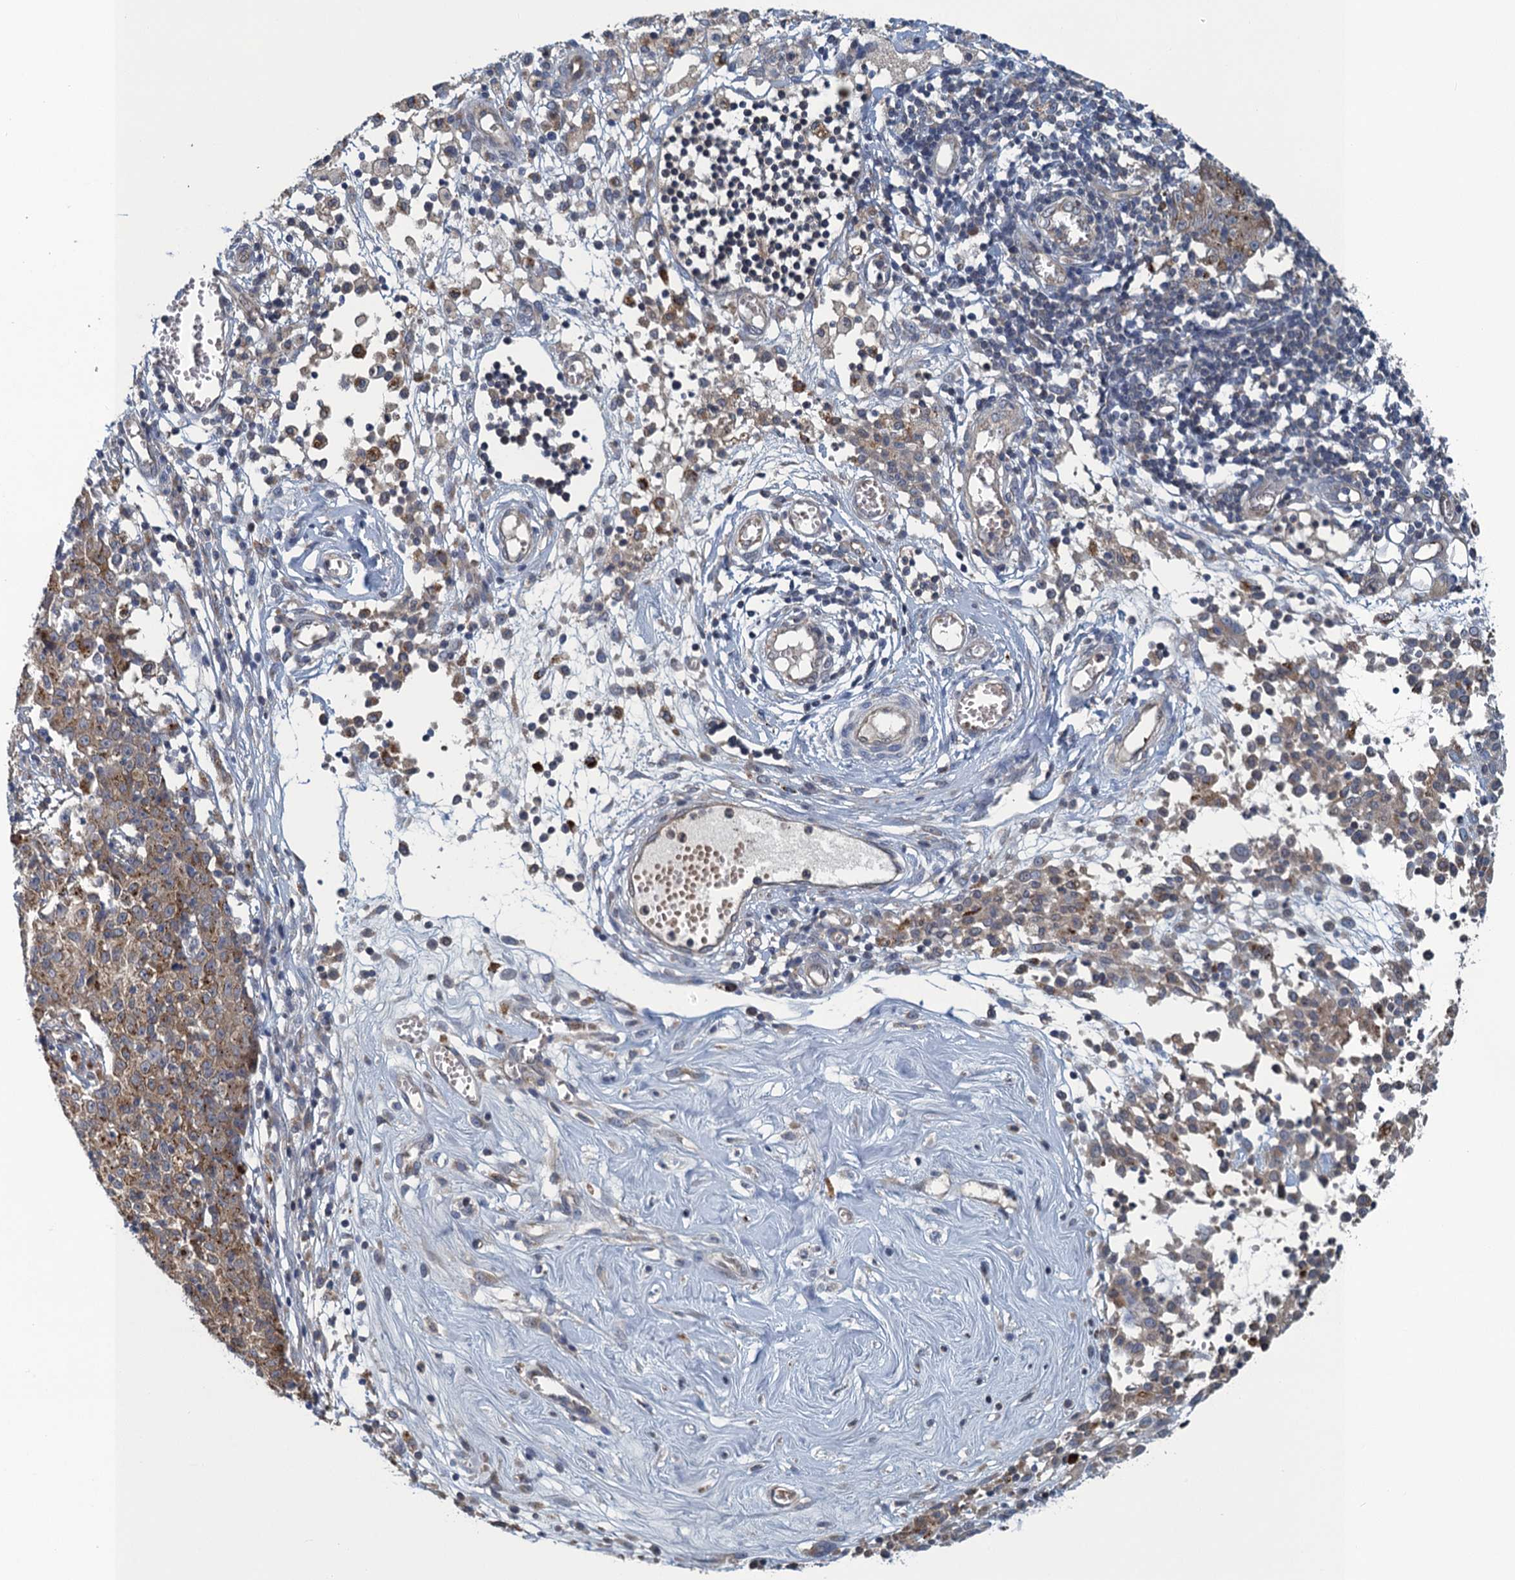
{"staining": {"intensity": "moderate", "quantity": ">75%", "location": "cytoplasmic/membranous"}, "tissue": "ovarian cancer", "cell_type": "Tumor cells", "image_type": "cancer", "snomed": [{"axis": "morphology", "description": "Carcinoma, endometroid"}, {"axis": "topography", "description": "Ovary"}], "caption": "Immunohistochemical staining of human endometroid carcinoma (ovarian) exhibits medium levels of moderate cytoplasmic/membranous staining in about >75% of tumor cells.", "gene": "KBTBD8", "patient": {"sex": "female", "age": 42}}